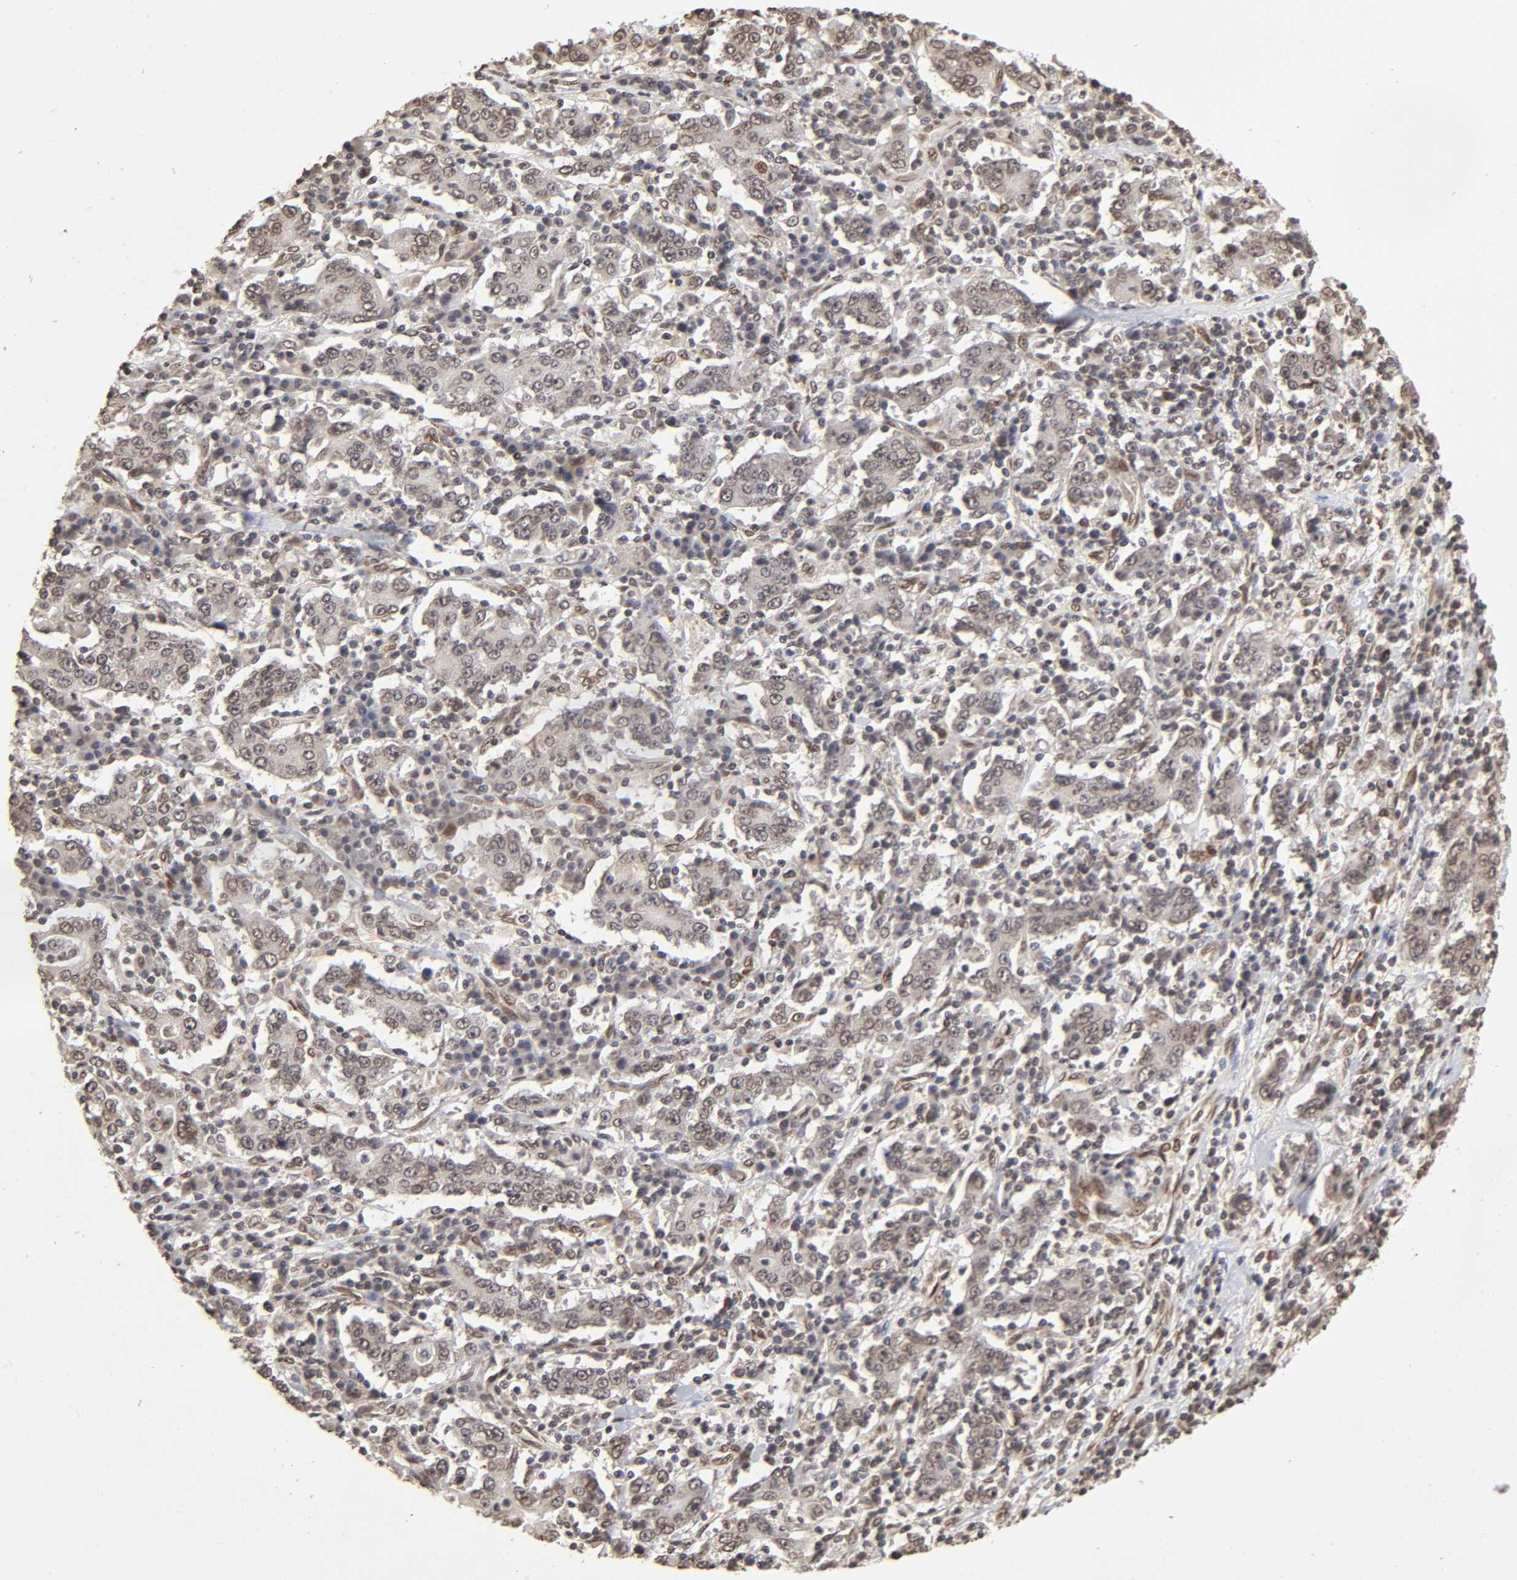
{"staining": {"intensity": "weak", "quantity": "<25%", "location": "cytoplasmic/membranous,nuclear"}, "tissue": "stomach cancer", "cell_type": "Tumor cells", "image_type": "cancer", "snomed": [{"axis": "morphology", "description": "Normal tissue, NOS"}, {"axis": "morphology", "description": "Adenocarcinoma, NOS"}, {"axis": "topography", "description": "Stomach, upper"}, {"axis": "topography", "description": "Stomach"}], "caption": "Stomach cancer (adenocarcinoma) was stained to show a protein in brown. There is no significant expression in tumor cells.", "gene": "MLLT6", "patient": {"sex": "male", "age": 59}}